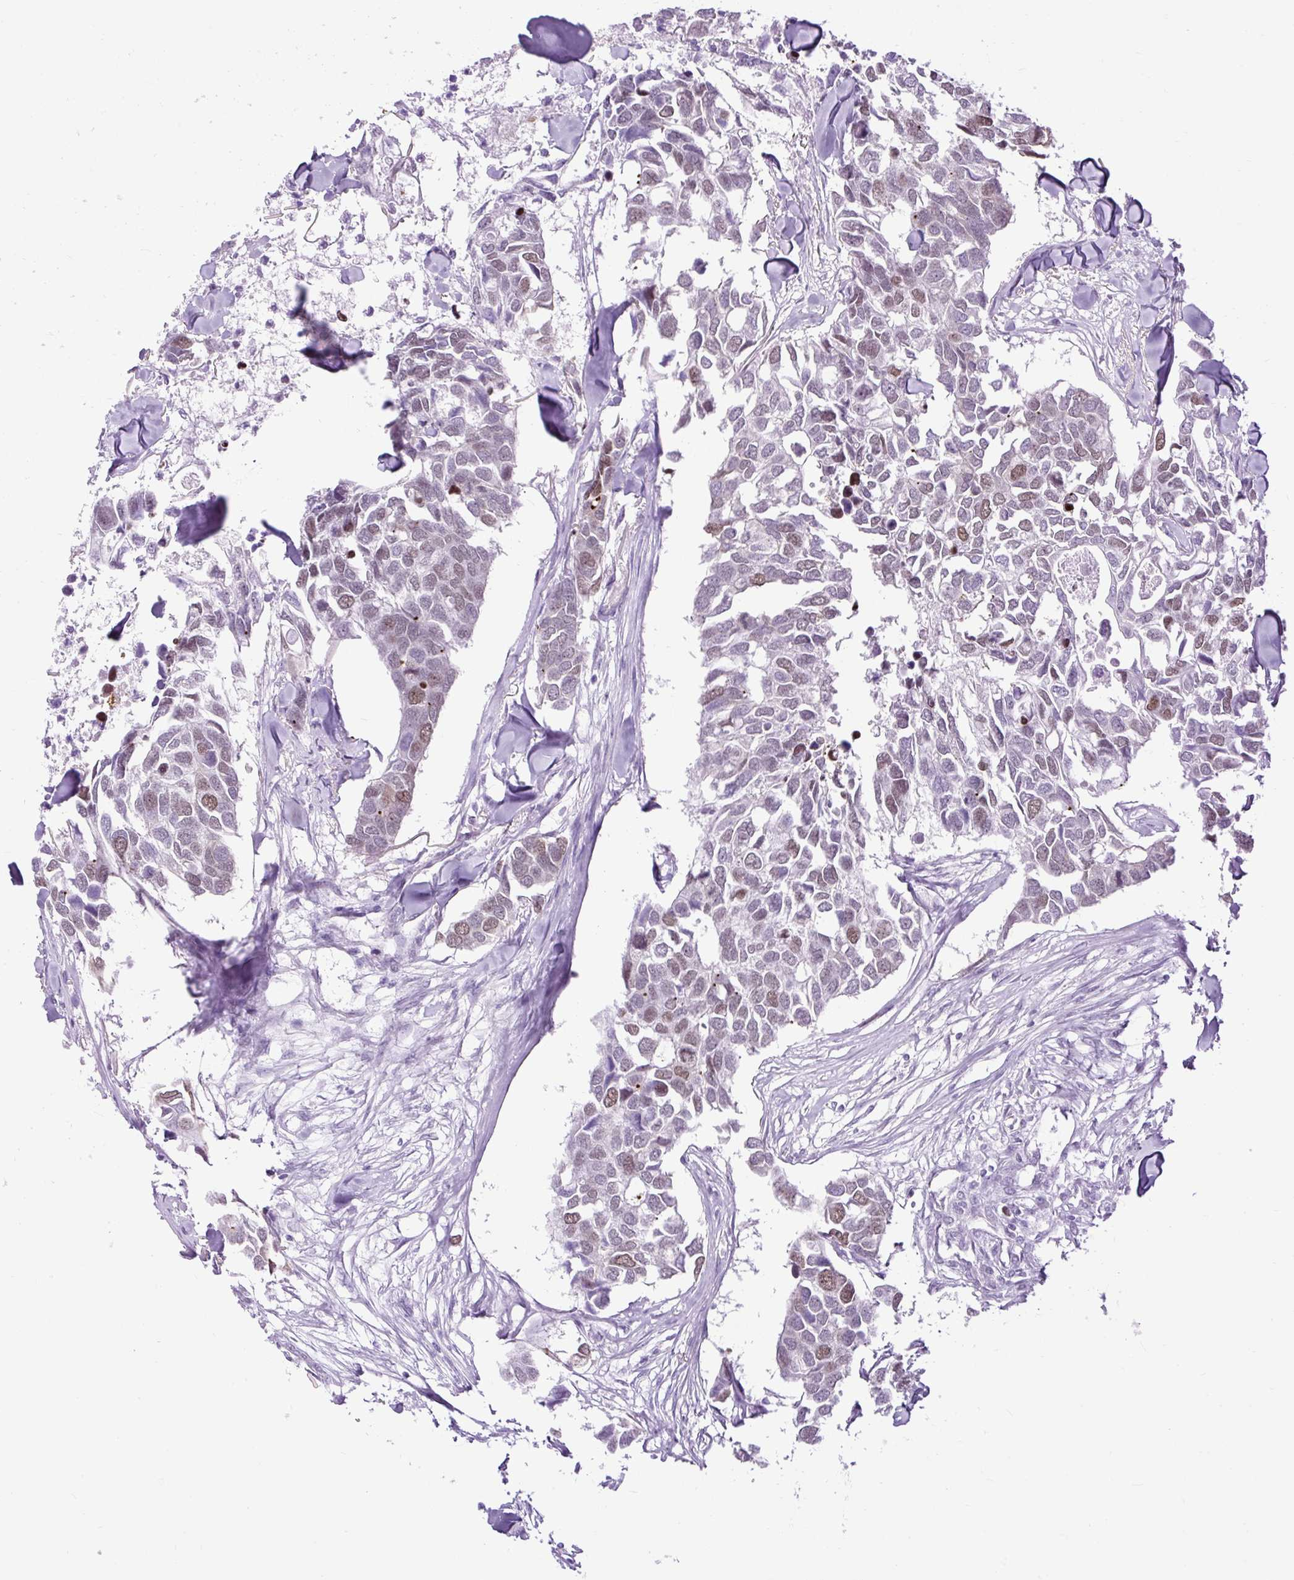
{"staining": {"intensity": "moderate", "quantity": "<25%", "location": "nuclear"}, "tissue": "breast cancer", "cell_type": "Tumor cells", "image_type": "cancer", "snomed": [{"axis": "morphology", "description": "Duct carcinoma"}, {"axis": "topography", "description": "Breast"}], "caption": "Moderate nuclear protein staining is present in about <25% of tumor cells in invasive ductal carcinoma (breast).", "gene": "RACGAP1", "patient": {"sex": "female", "age": 83}}